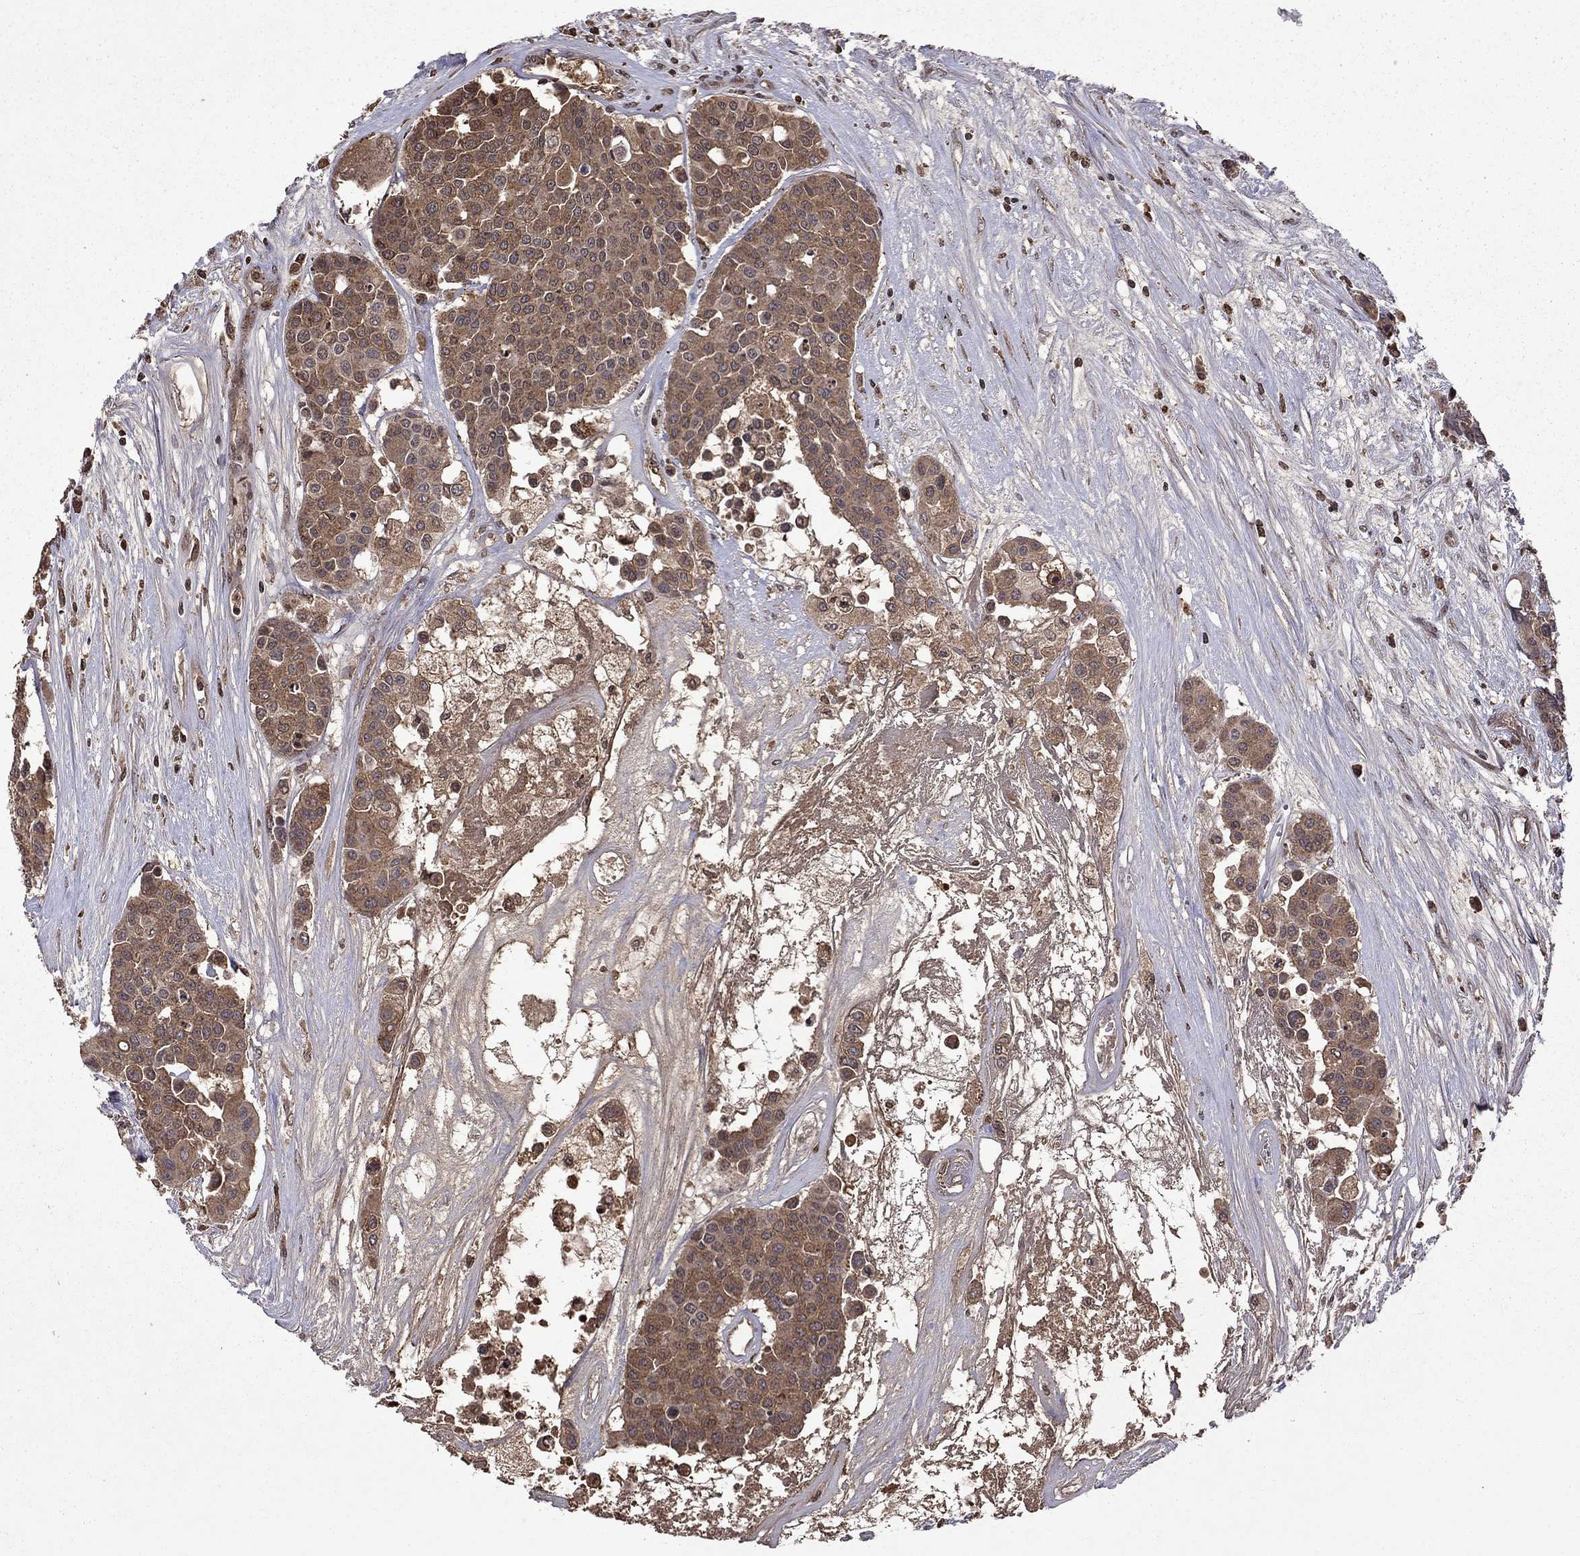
{"staining": {"intensity": "moderate", "quantity": "25%-75%", "location": "cytoplasmic/membranous"}, "tissue": "carcinoid", "cell_type": "Tumor cells", "image_type": "cancer", "snomed": [{"axis": "morphology", "description": "Carcinoid, malignant, NOS"}, {"axis": "topography", "description": "Colon"}], "caption": "Immunohistochemistry image of carcinoid stained for a protein (brown), which shows medium levels of moderate cytoplasmic/membranous positivity in approximately 25%-75% of tumor cells.", "gene": "NLGN1", "patient": {"sex": "male", "age": 81}}